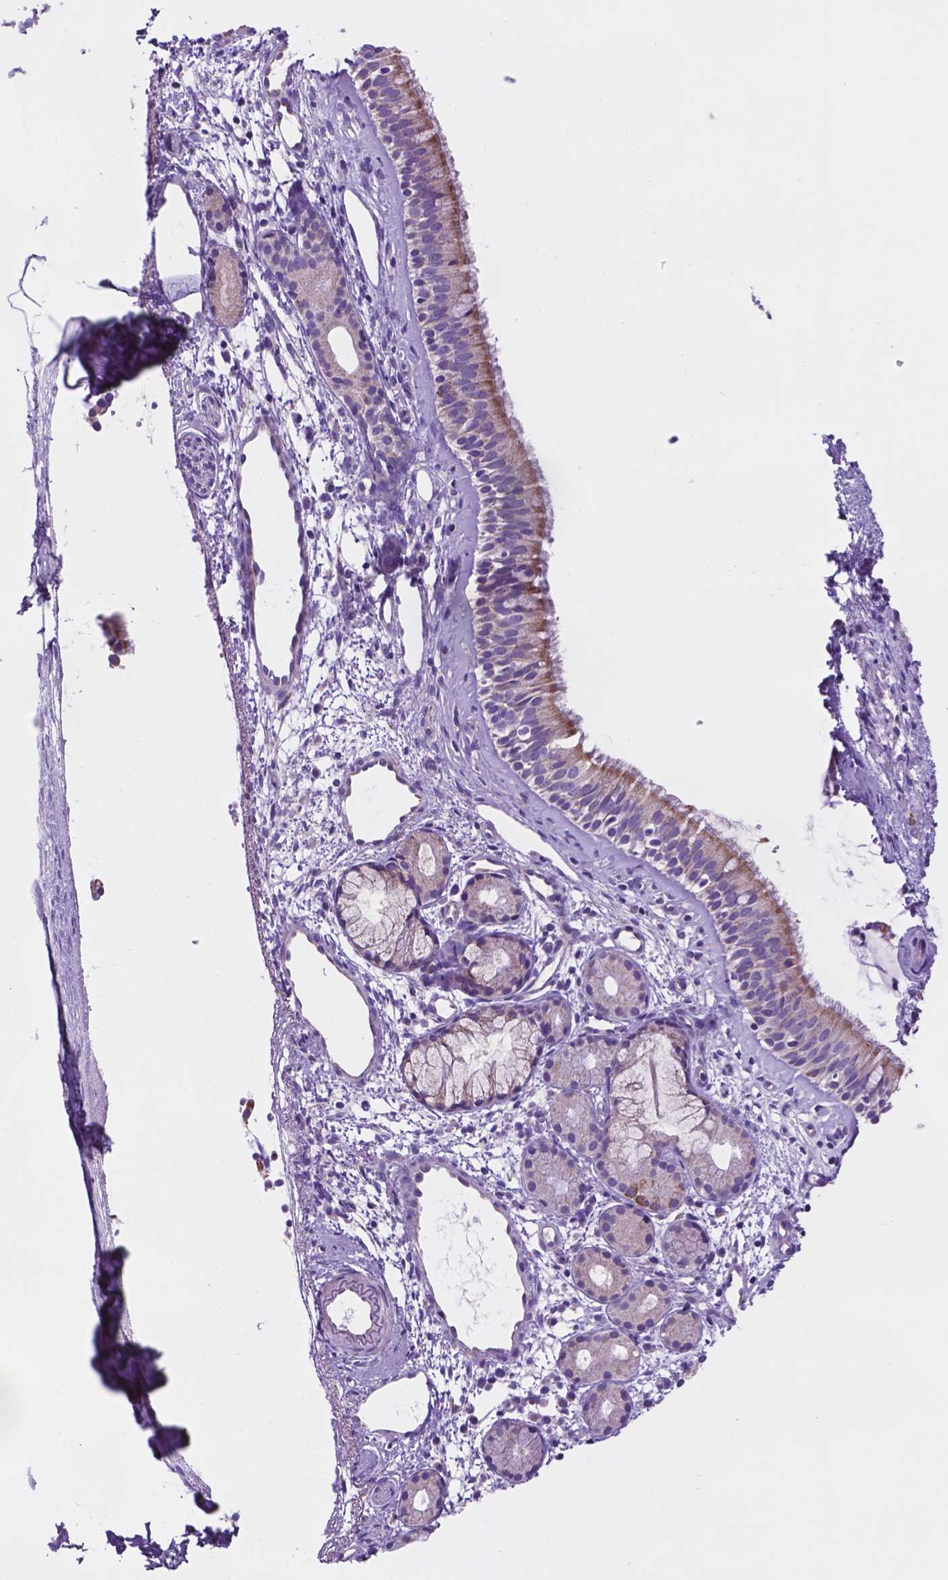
{"staining": {"intensity": "moderate", "quantity": "25%-75%", "location": "cytoplasmic/membranous"}, "tissue": "nasopharynx", "cell_type": "Respiratory epithelial cells", "image_type": "normal", "snomed": [{"axis": "morphology", "description": "Normal tissue, NOS"}, {"axis": "topography", "description": "Nasopharynx"}], "caption": "A brown stain labels moderate cytoplasmic/membranous positivity of a protein in respiratory epithelial cells of unremarkable human nasopharynx.", "gene": "TMEM121B", "patient": {"sex": "female", "age": 52}}